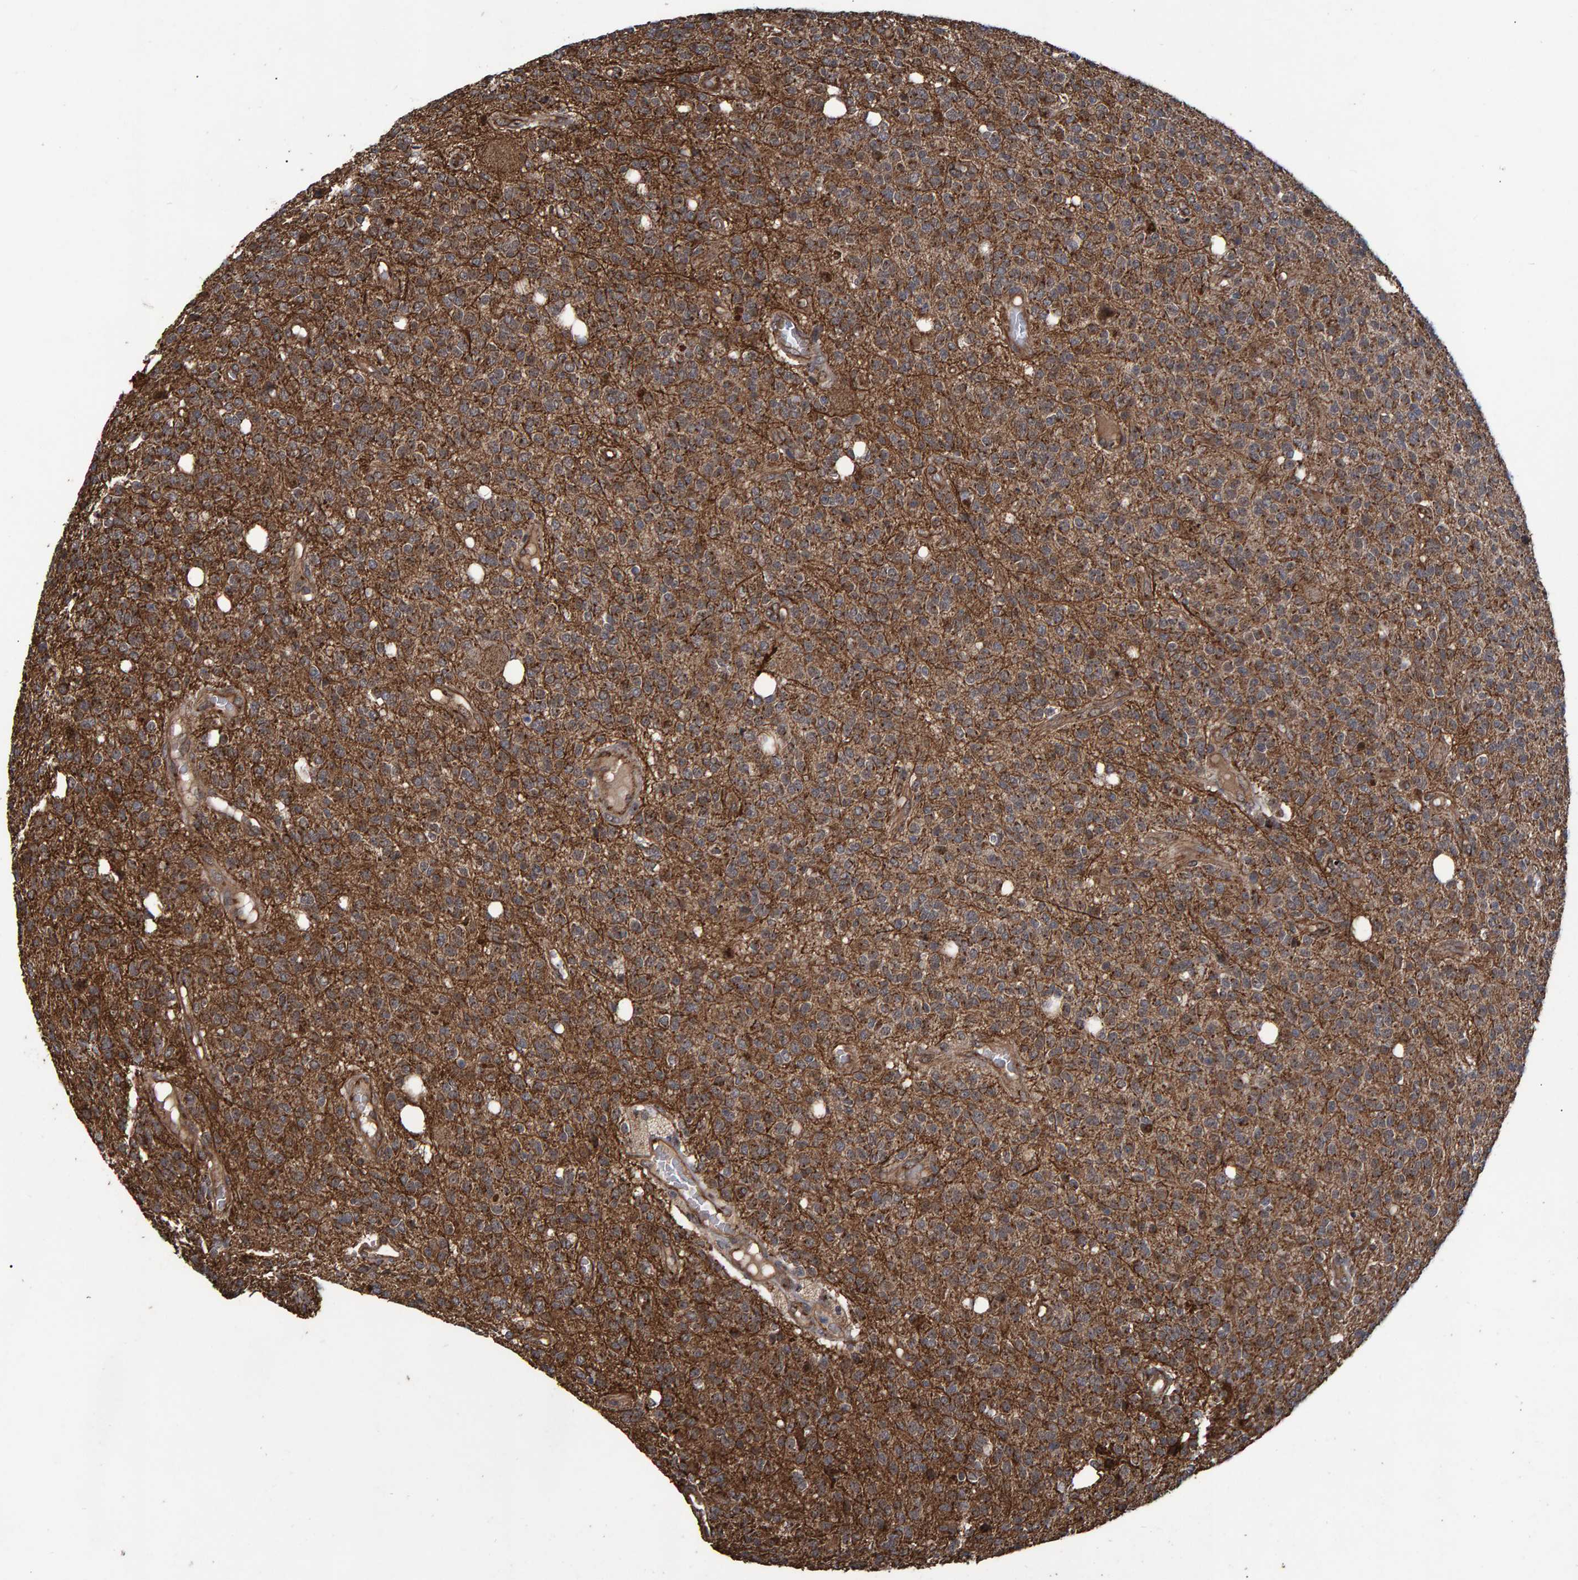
{"staining": {"intensity": "moderate", "quantity": ">75%", "location": "cytoplasmic/membranous"}, "tissue": "glioma", "cell_type": "Tumor cells", "image_type": "cancer", "snomed": [{"axis": "morphology", "description": "Glioma, malignant, High grade"}, {"axis": "topography", "description": "Brain"}], "caption": "Immunohistochemistry histopathology image of neoplastic tissue: glioma stained using immunohistochemistry (IHC) displays medium levels of moderate protein expression localized specifically in the cytoplasmic/membranous of tumor cells, appearing as a cytoplasmic/membranous brown color.", "gene": "TRIM68", "patient": {"sex": "male", "age": 34}}